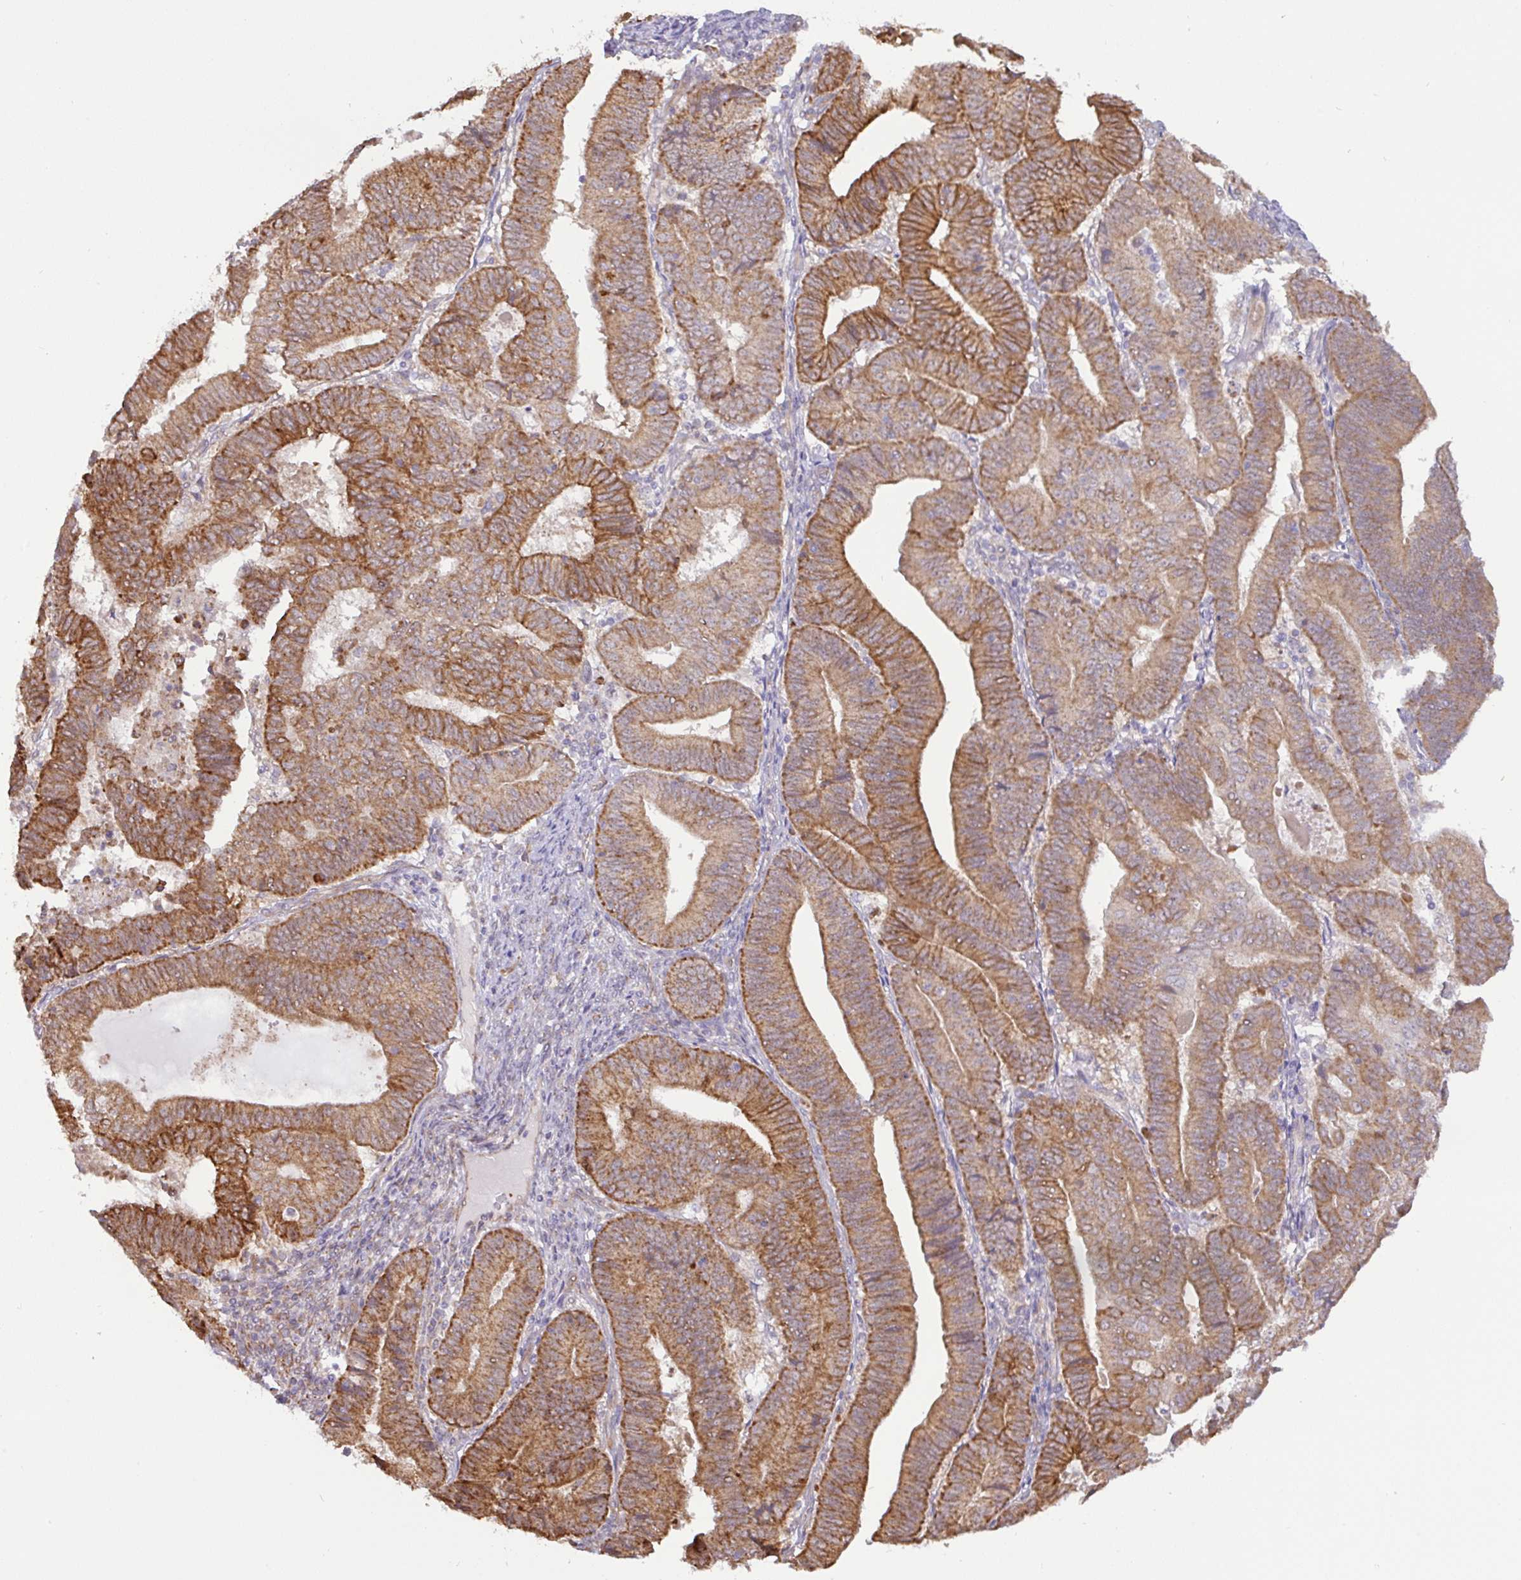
{"staining": {"intensity": "moderate", "quantity": ">75%", "location": "cytoplasmic/membranous"}, "tissue": "endometrial cancer", "cell_type": "Tumor cells", "image_type": "cancer", "snomed": [{"axis": "morphology", "description": "Adenocarcinoma, NOS"}, {"axis": "topography", "description": "Endometrium"}], "caption": "An image of human endometrial cancer (adenocarcinoma) stained for a protein displays moderate cytoplasmic/membranous brown staining in tumor cells.", "gene": "DLEU7", "patient": {"sex": "female", "age": 70}}